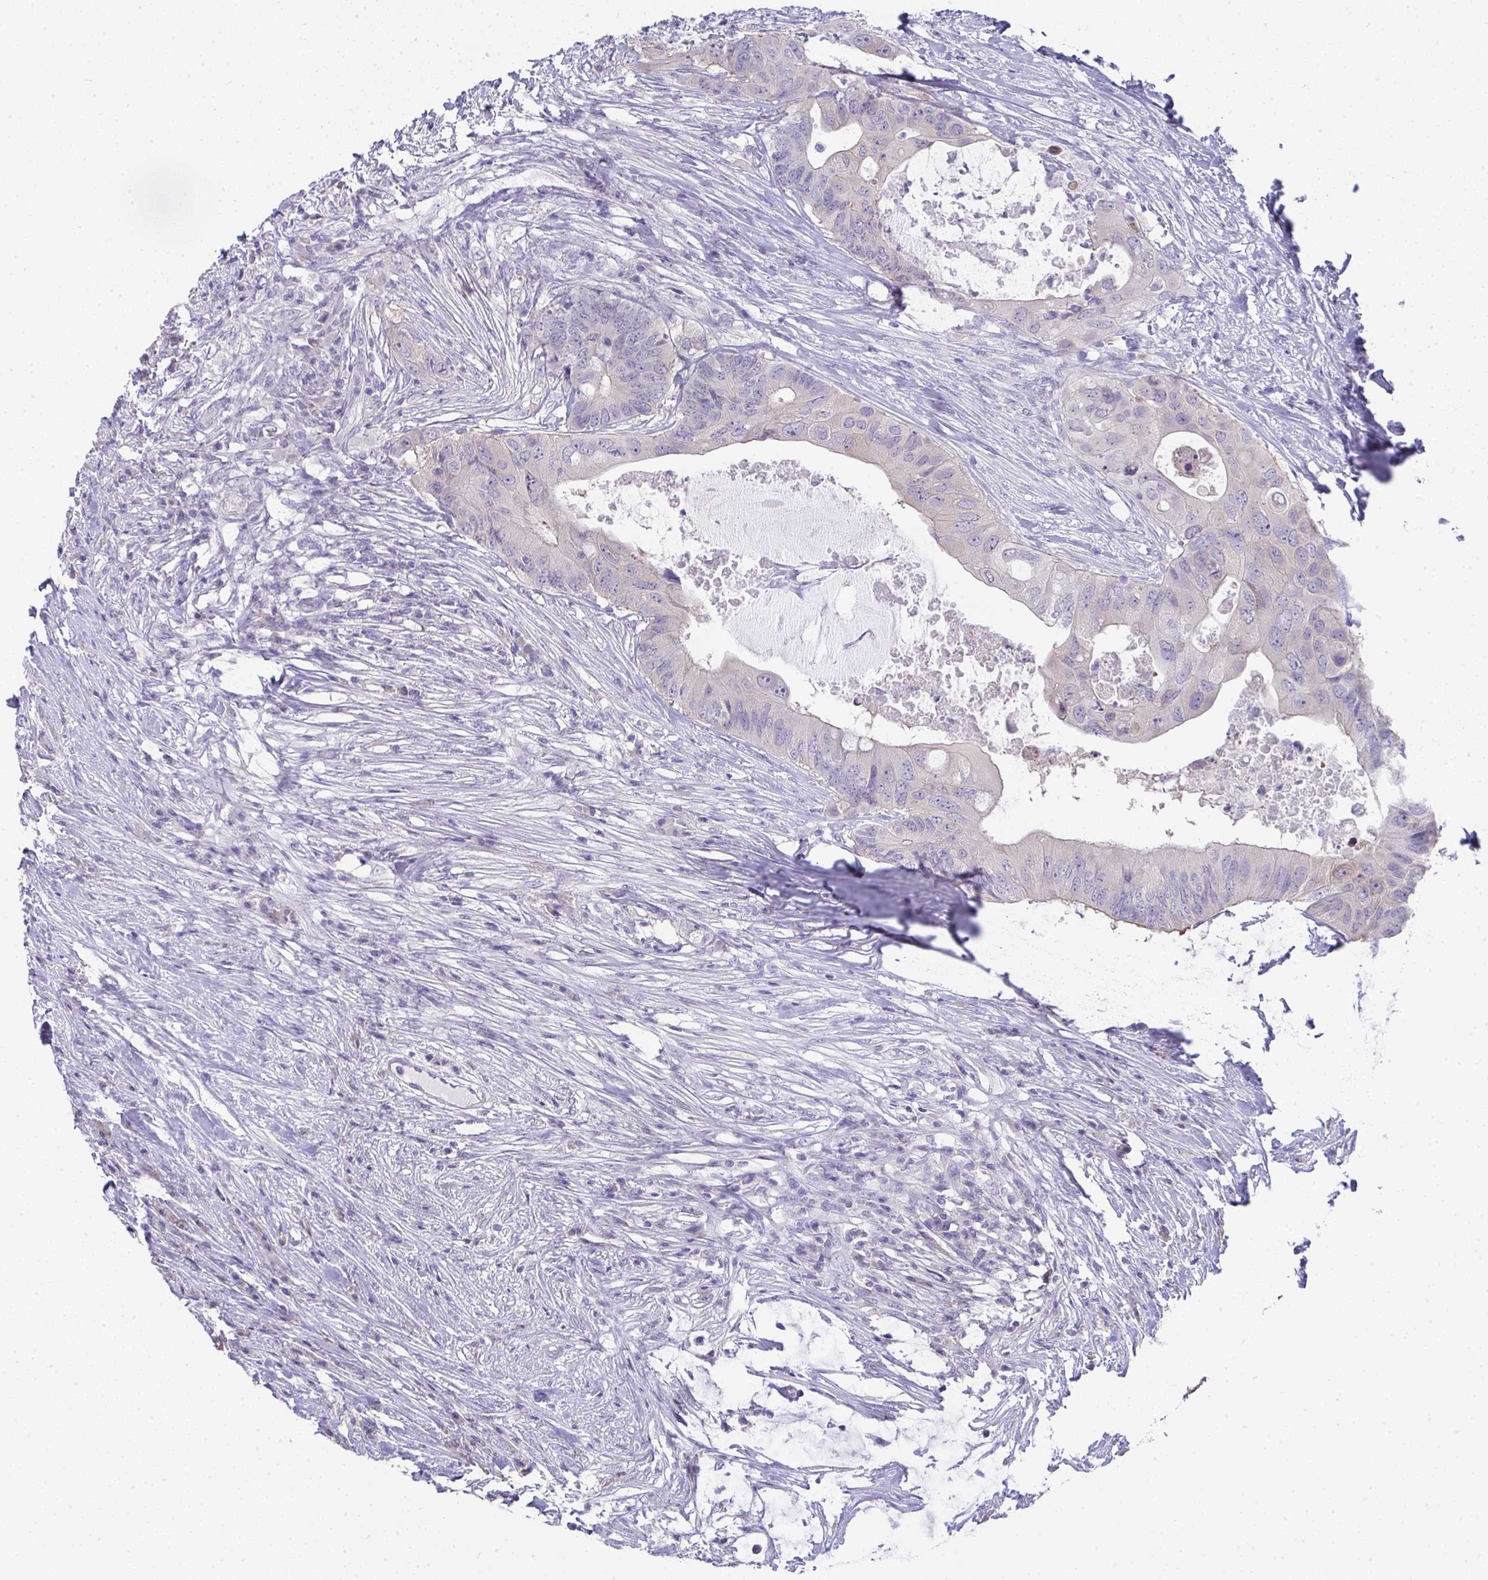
{"staining": {"intensity": "negative", "quantity": "none", "location": "none"}, "tissue": "colorectal cancer", "cell_type": "Tumor cells", "image_type": "cancer", "snomed": [{"axis": "morphology", "description": "Adenocarcinoma, NOS"}, {"axis": "topography", "description": "Colon"}], "caption": "Tumor cells are negative for brown protein staining in colorectal adenocarcinoma. (IHC, brightfield microscopy, high magnification).", "gene": "GALNT16", "patient": {"sex": "male", "age": 71}}